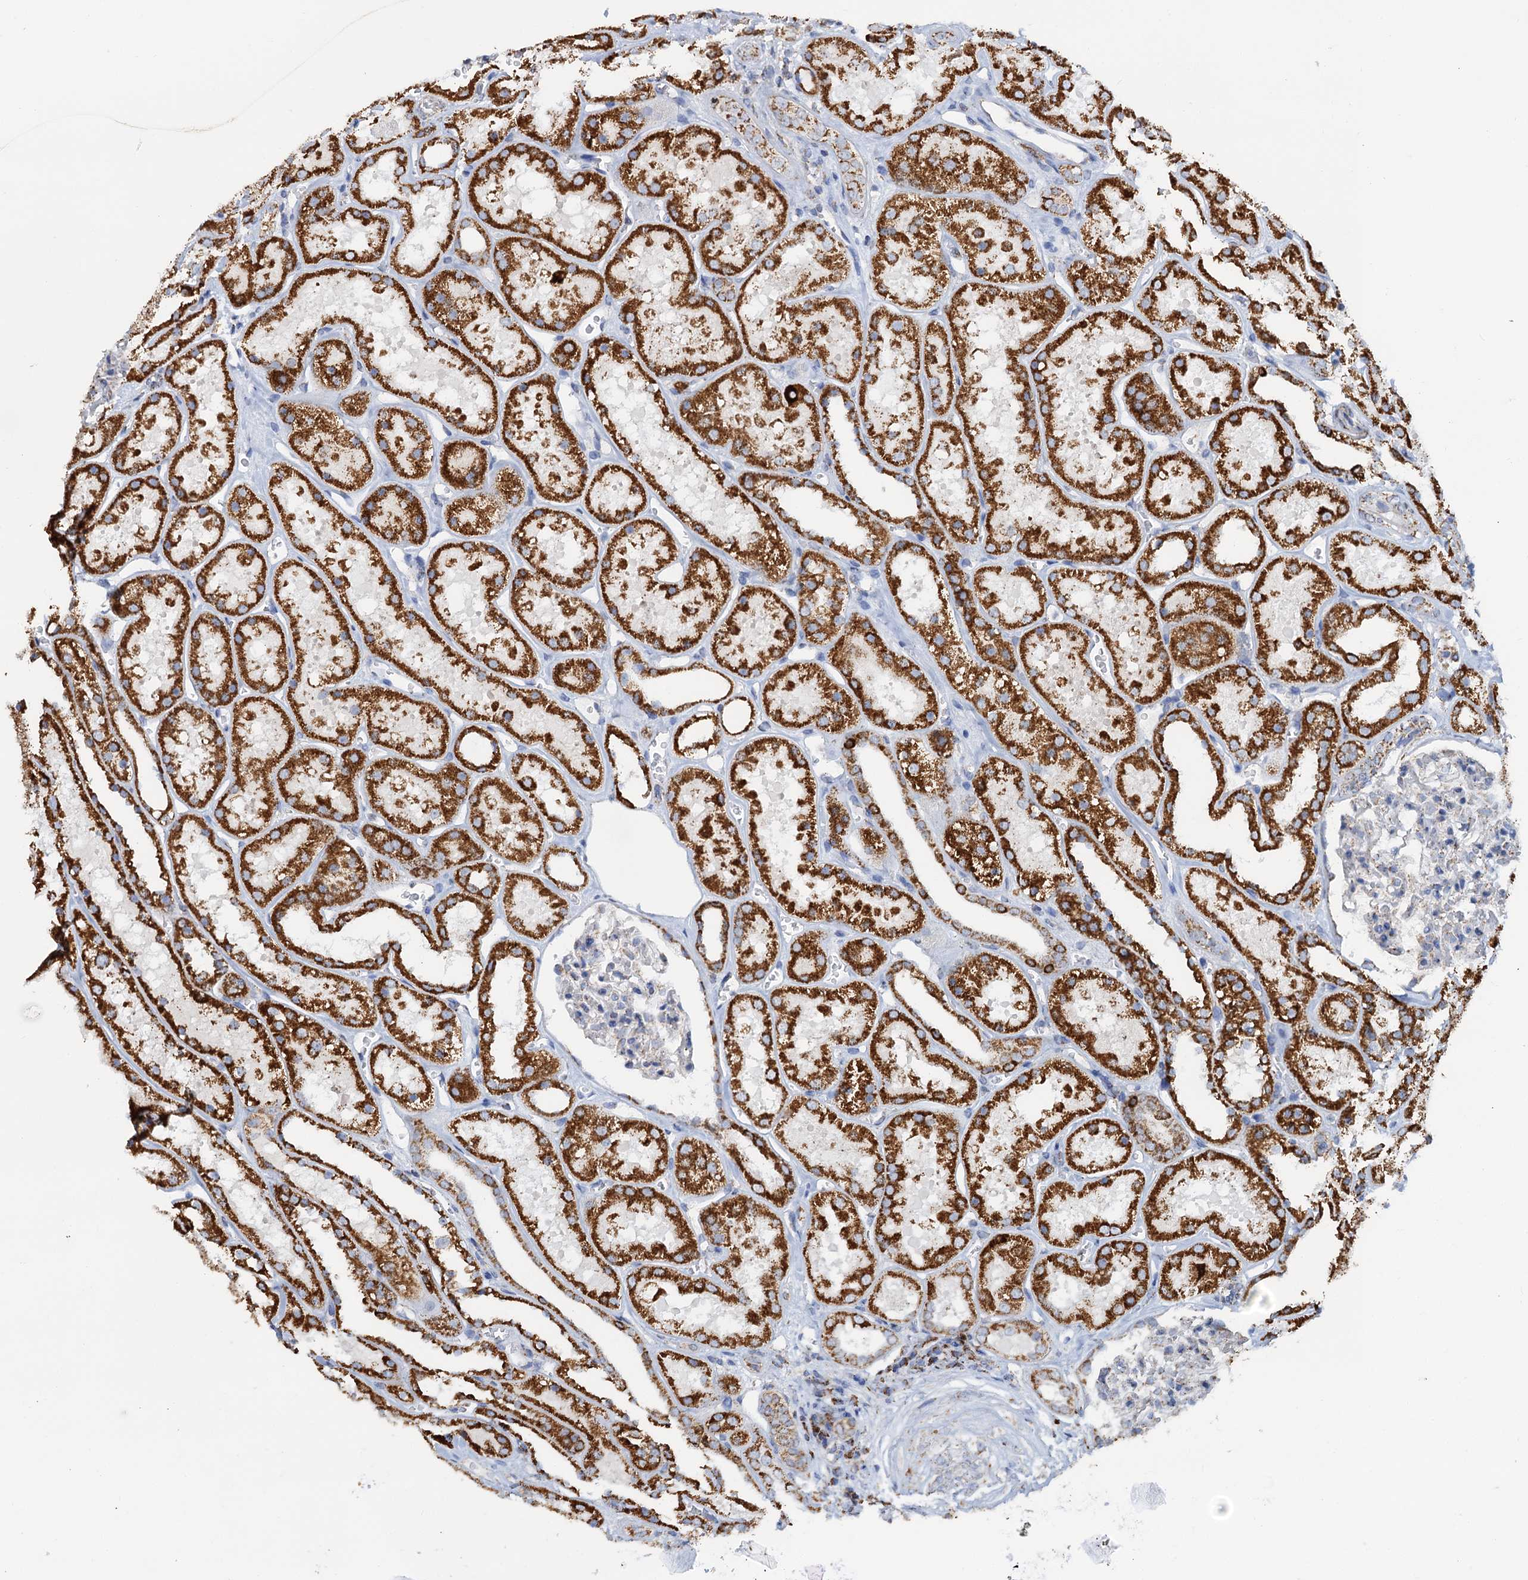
{"staining": {"intensity": "moderate", "quantity": "<25%", "location": "cytoplasmic/membranous"}, "tissue": "kidney", "cell_type": "Cells in glomeruli", "image_type": "normal", "snomed": [{"axis": "morphology", "description": "Normal tissue, NOS"}, {"axis": "topography", "description": "Kidney"}], "caption": "DAB immunohistochemical staining of normal human kidney shows moderate cytoplasmic/membranous protein positivity in about <25% of cells in glomeruli. The protein of interest is shown in brown color, while the nuclei are stained blue.", "gene": "C2CD3", "patient": {"sex": "female", "age": 41}}